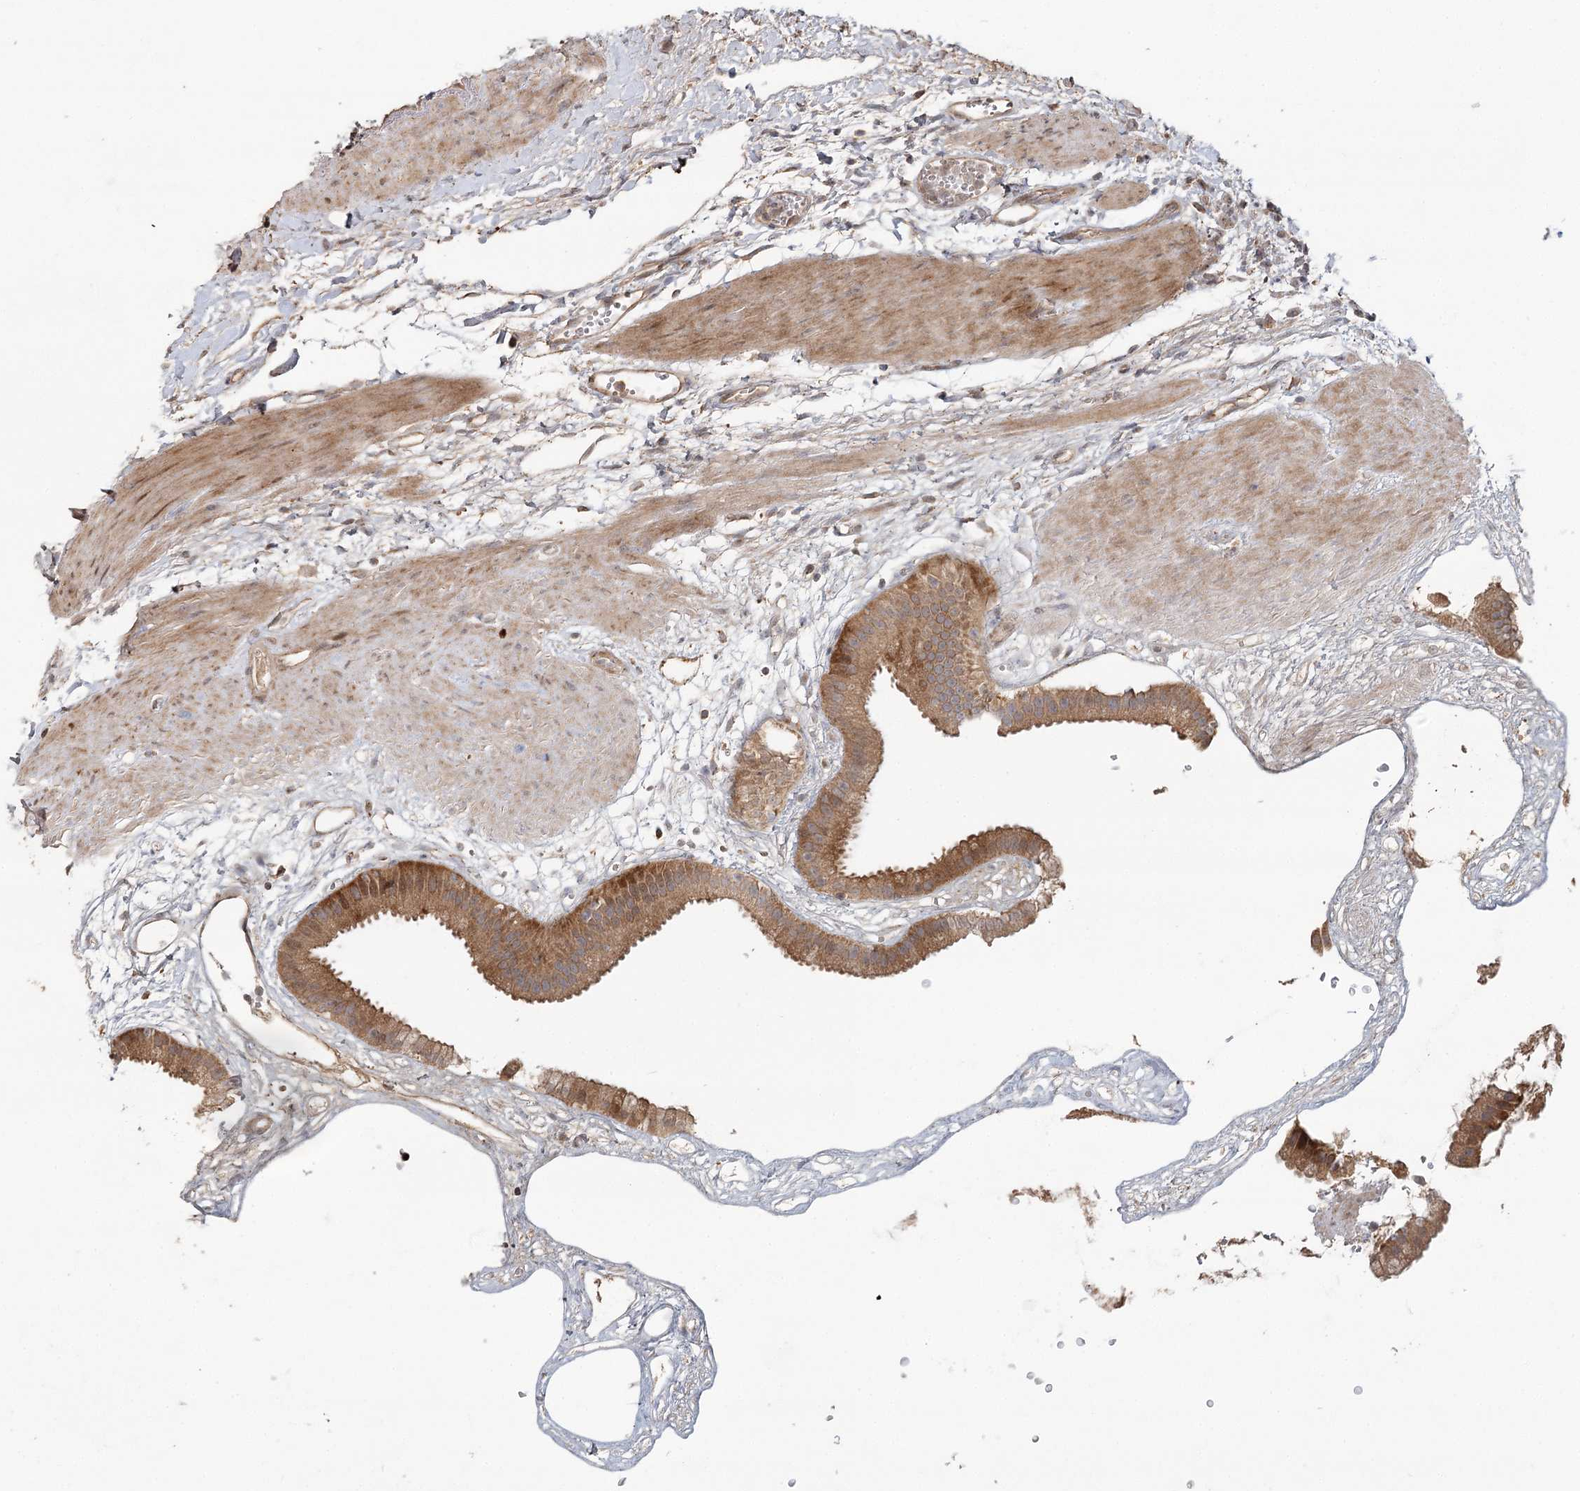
{"staining": {"intensity": "moderate", "quantity": ">75%", "location": "cytoplasmic/membranous"}, "tissue": "gallbladder", "cell_type": "Glandular cells", "image_type": "normal", "snomed": [{"axis": "morphology", "description": "Normal tissue, NOS"}, {"axis": "topography", "description": "Gallbladder"}], "caption": "Protein expression analysis of benign gallbladder demonstrates moderate cytoplasmic/membranous staining in approximately >75% of glandular cells.", "gene": "OBSL1", "patient": {"sex": "female", "age": 64}}